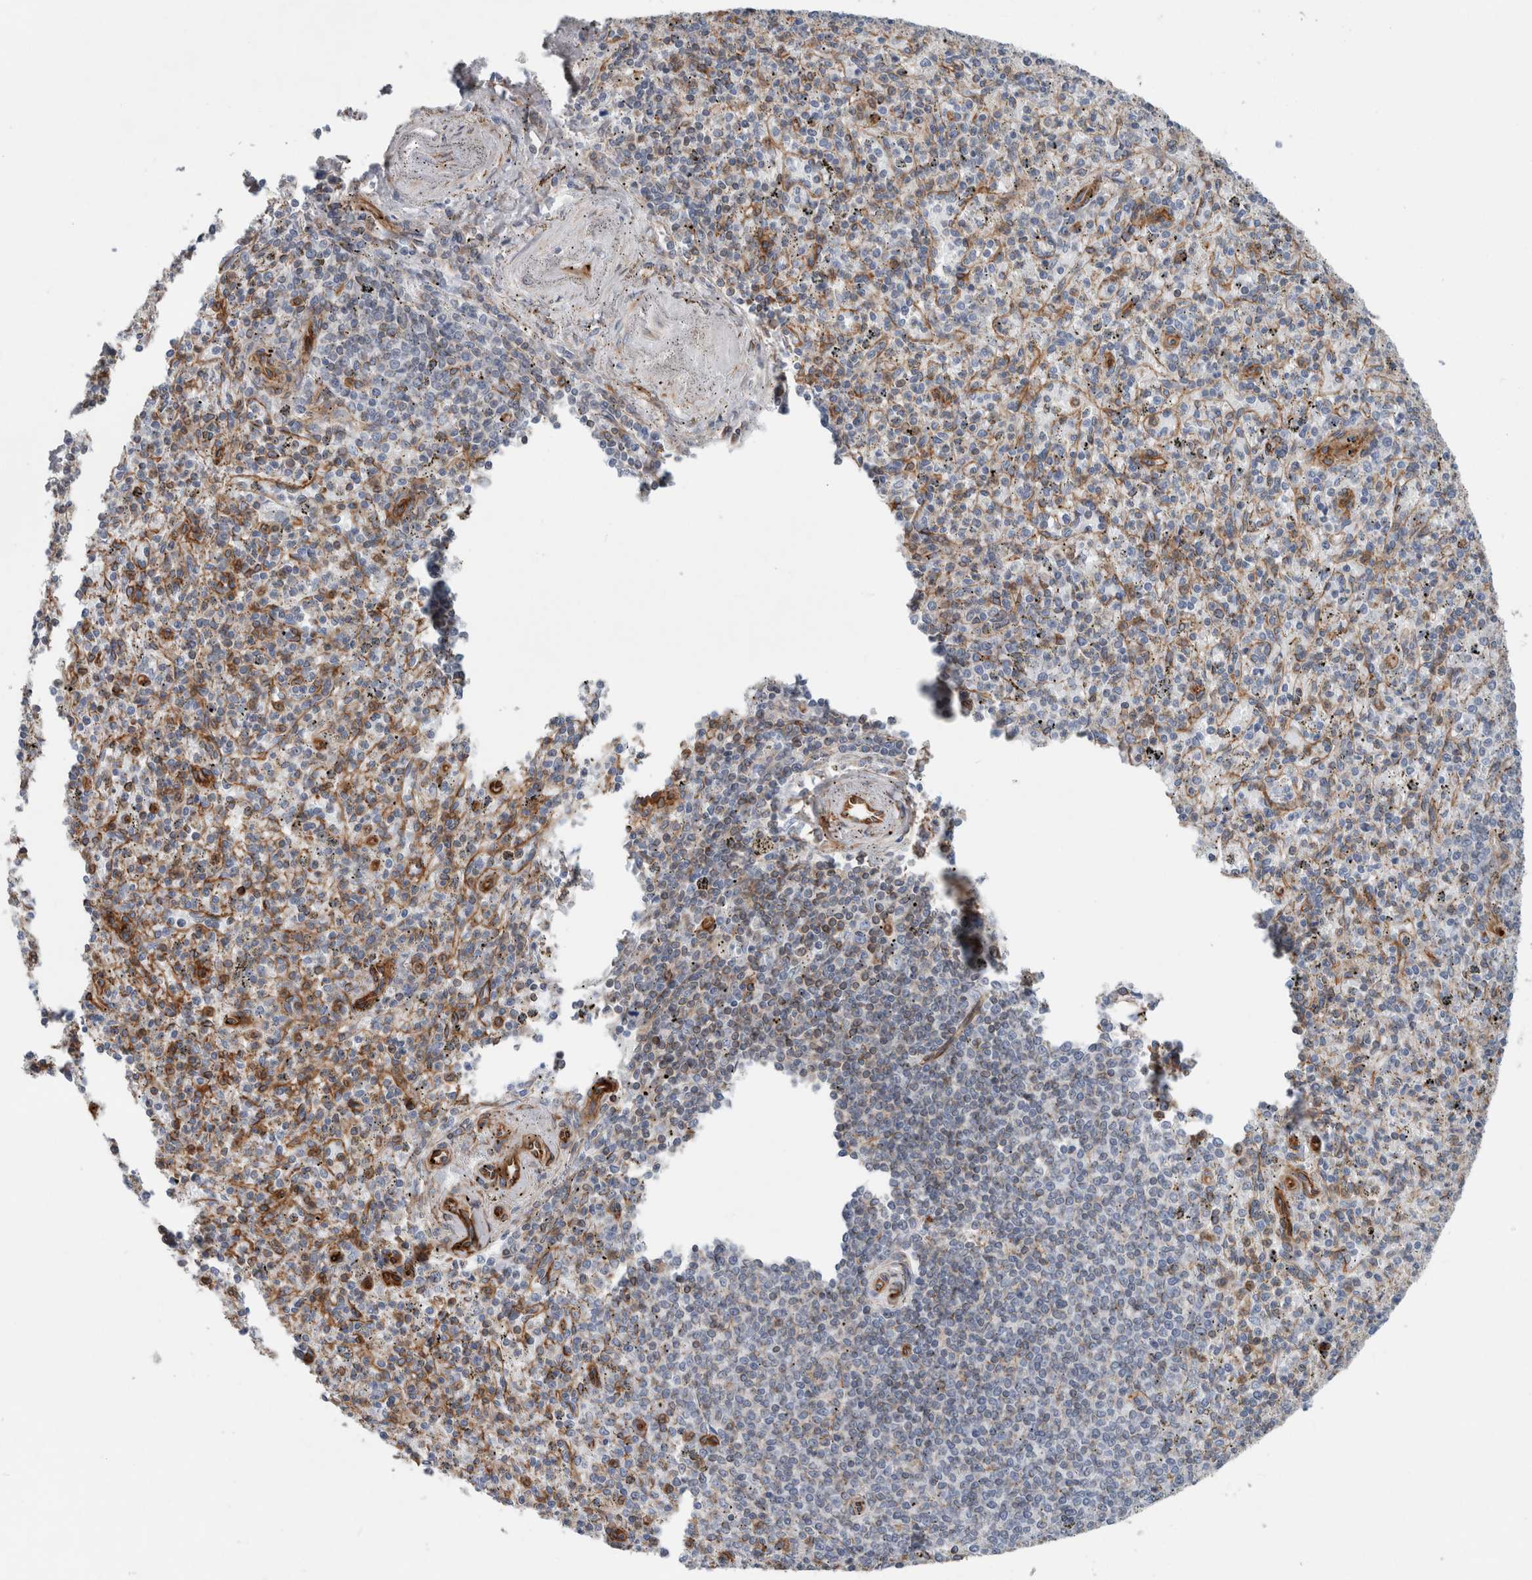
{"staining": {"intensity": "negative", "quantity": "none", "location": "none"}, "tissue": "spleen", "cell_type": "Cells in red pulp", "image_type": "normal", "snomed": [{"axis": "morphology", "description": "Normal tissue, NOS"}, {"axis": "topography", "description": "Spleen"}], "caption": "This image is of normal spleen stained with immunohistochemistry to label a protein in brown with the nuclei are counter-stained blue. There is no positivity in cells in red pulp. (Immunohistochemistry, brightfield microscopy, high magnification).", "gene": "PLEC", "patient": {"sex": "male", "age": 72}}